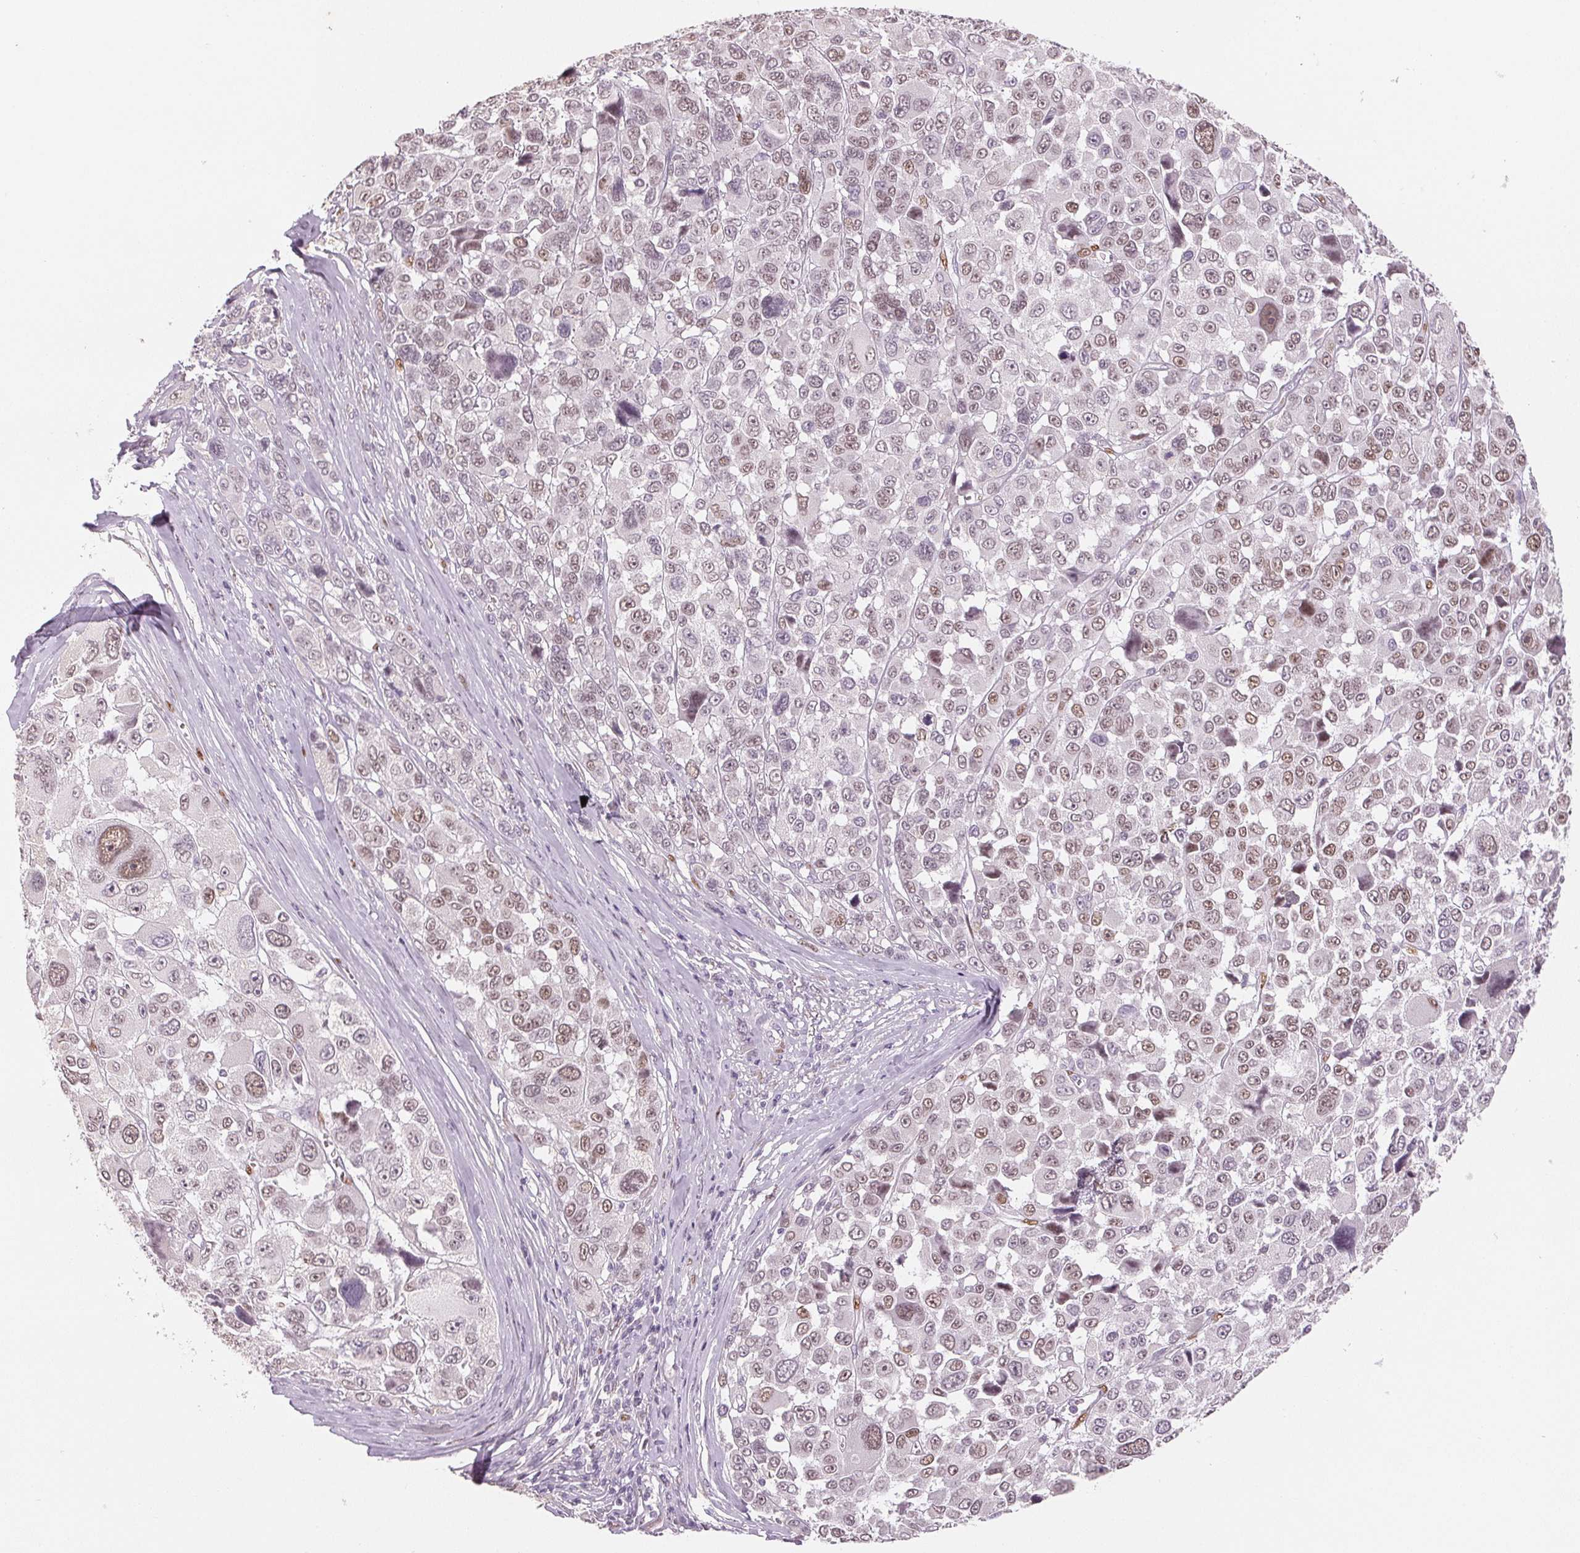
{"staining": {"intensity": "weak", "quantity": "25%-75%", "location": "nuclear"}, "tissue": "melanoma", "cell_type": "Tumor cells", "image_type": "cancer", "snomed": [{"axis": "morphology", "description": "Malignant melanoma, NOS"}, {"axis": "topography", "description": "Skin"}], "caption": "Immunohistochemical staining of human malignant melanoma reveals low levels of weak nuclear staining in about 25%-75% of tumor cells.", "gene": "SMARCD3", "patient": {"sex": "female", "age": 66}}